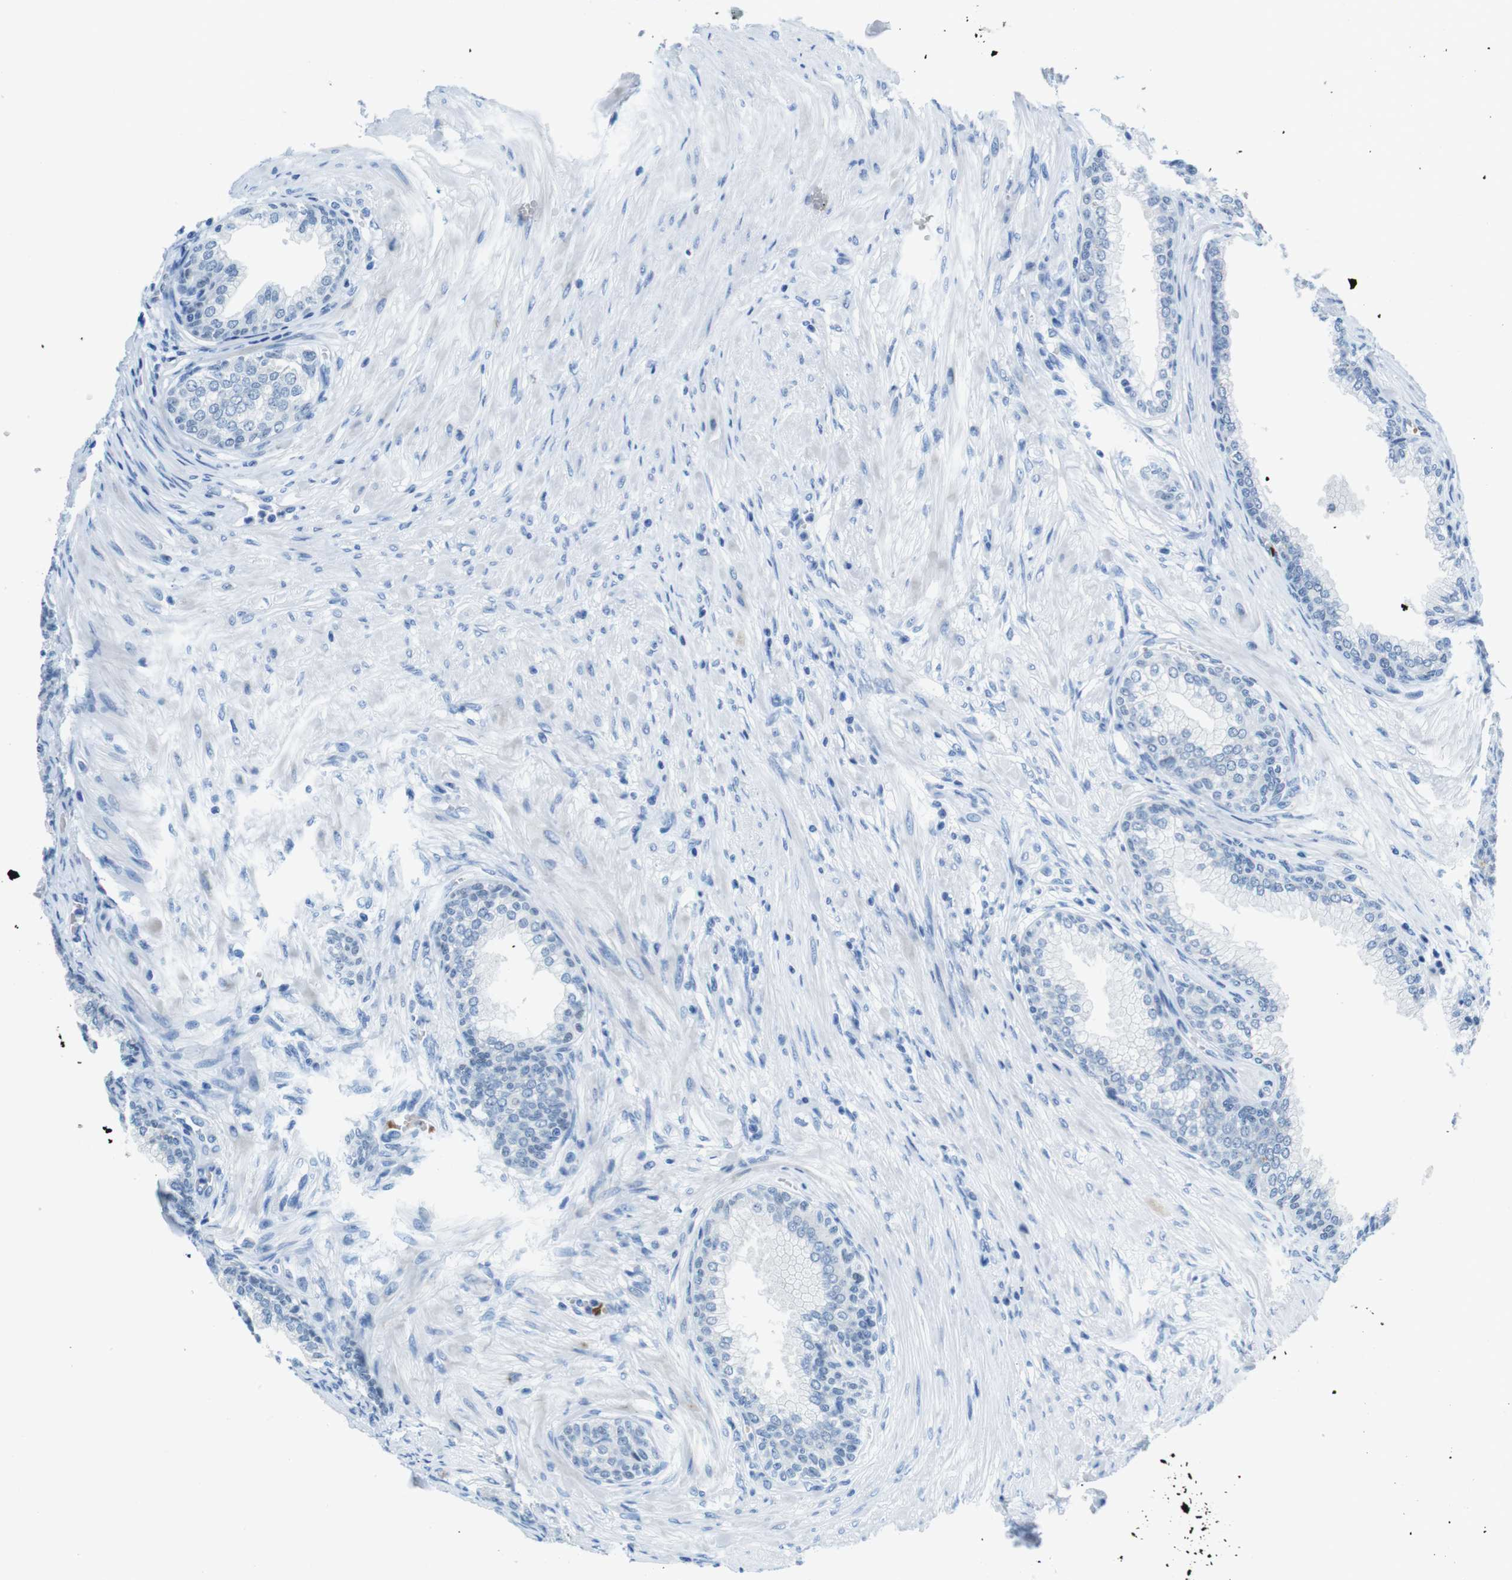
{"staining": {"intensity": "negative", "quantity": "none", "location": "none"}, "tissue": "prostate", "cell_type": "Glandular cells", "image_type": "normal", "snomed": [{"axis": "morphology", "description": "Normal tissue, NOS"}, {"axis": "morphology", "description": "Urothelial carcinoma, Low grade"}, {"axis": "topography", "description": "Urinary bladder"}, {"axis": "topography", "description": "Prostate"}], "caption": "A photomicrograph of human prostate is negative for staining in glandular cells. (Brightfield microscopy of DAB (3,3'-diaminobenzidine) IHC at high magnification).", "gene": "TFAP2C", "patient": {"sex": "male", "age": 60}}